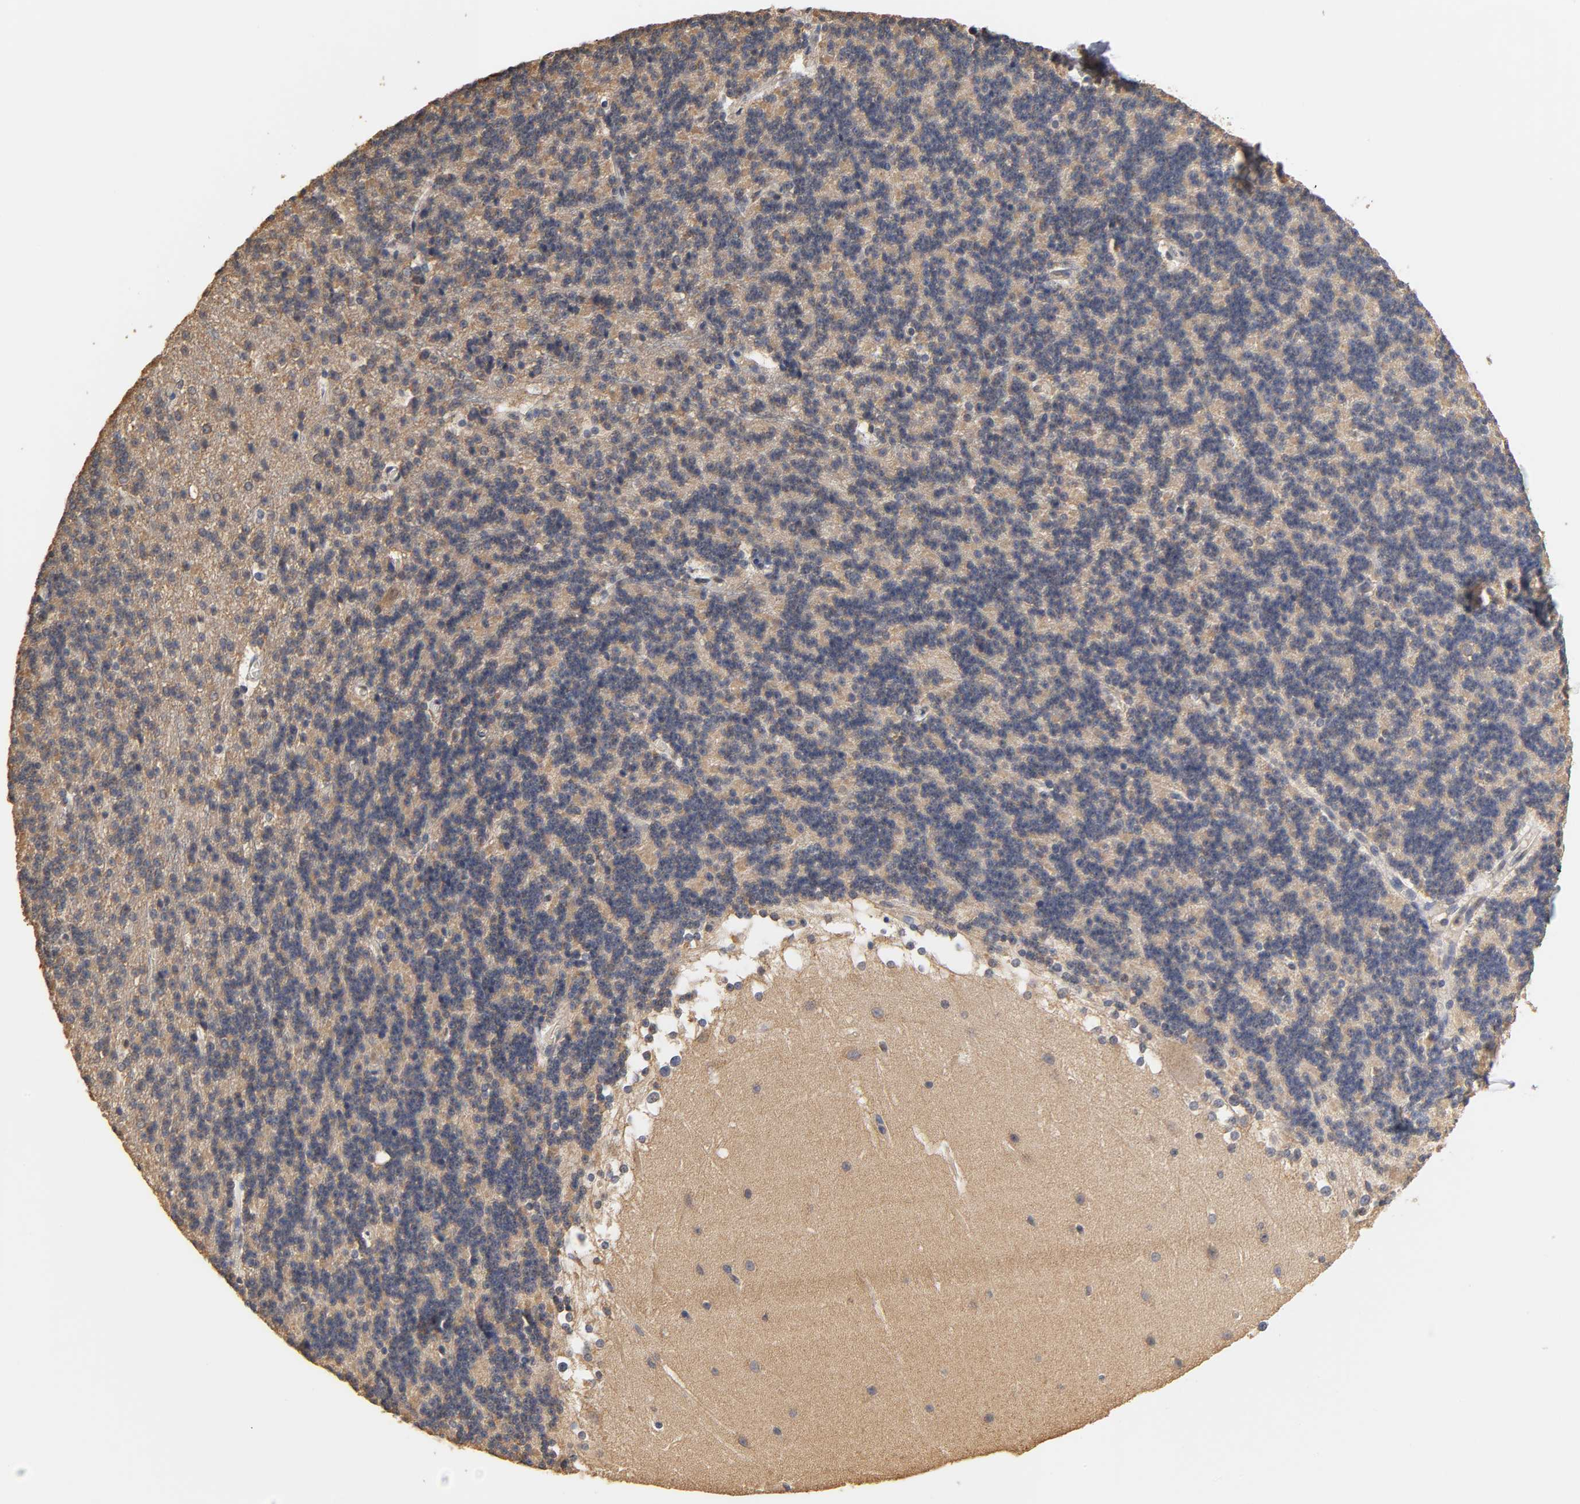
{"staining": {"intensity": "weak", "quantity": "25%-75%", "location": "cytoplasmic/membranous"}, "tissue": "cerebellum", "cell_type": "Cells in granular layer", "image_type": "normal", "snomed": [{"axis": "morphology", "description": "Normal tissue, NOS"}, {"axis": "topography", "description": "Cerebellum"}], "caption": "Weak cytoplasmic/membranous protein expression is present in about 25%-75% of cells in granular layer in cerebellum. Nuclei are stained in blue.", "gene": "PKN1", "patient": {"sex": "female", "age": 19}}